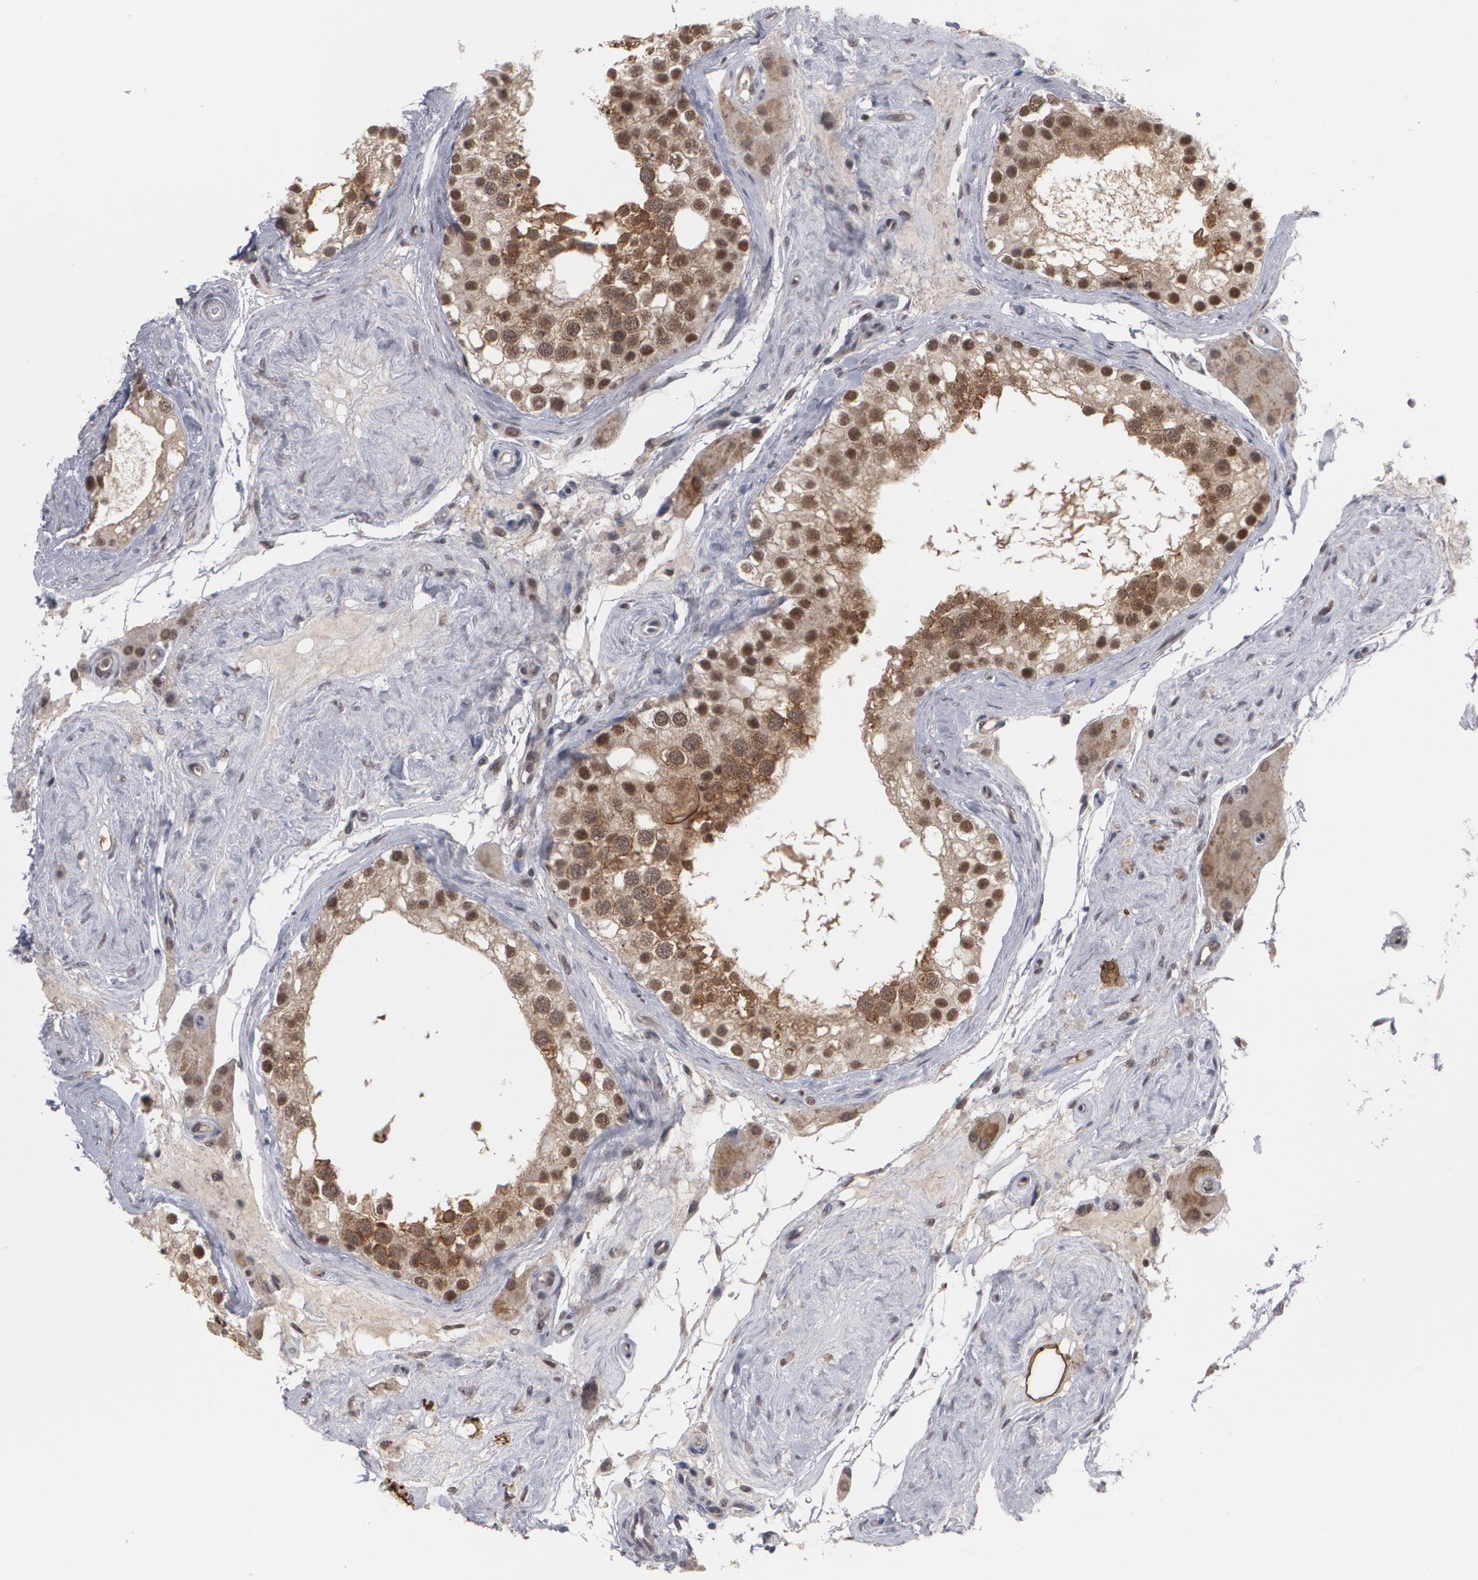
{"staining": {"intensity": "strong", "quantity": ">75%", "location": "nuclear"}, "tissue": "testis", "cell_type": "Cells in seminiferous ducts", "image_type": "normal", "snomed": [{"axis": "morphology", "description": "Normal tissue, NOS"}, {"axis": "topography", "description": "Testis"}], "caption": "Immunohistochemical staining of benign human testis reveals >75% levels of strong nuclear protein positivity in about >75% of cells in seminiferous ducts.", "gene": "INTS6L", "patient": {"sex": "male", "age": 68}}